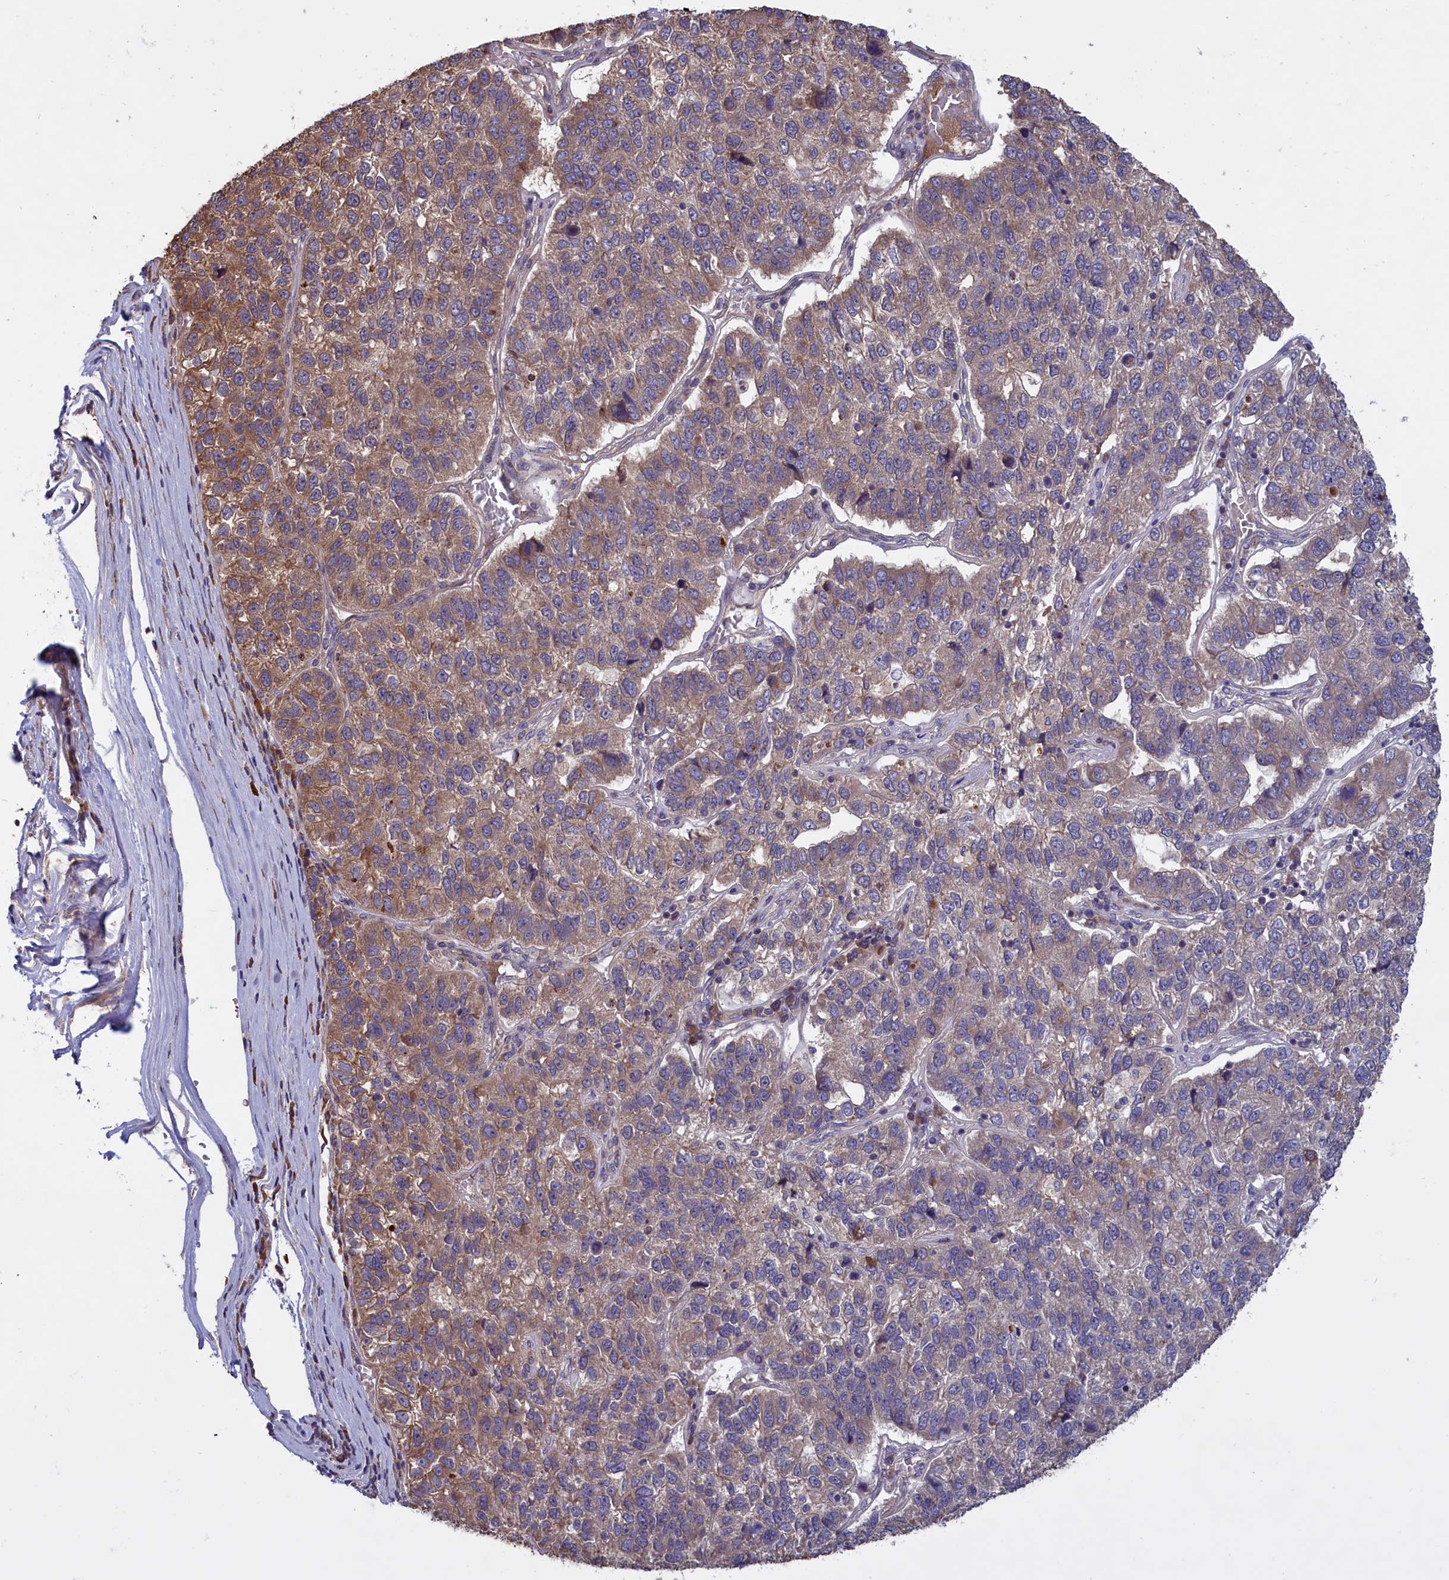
{"staining": {"intensity": "moderate", "quantity": "<25%", "location": "cytoplasmic/membranous"}, "tissue": "pancreatic cancer", "cell_type": "Tumor cells", "image_type": "cancer", "snomed": [{"axis": "morphology", "description": "Adenocarcinoma, NOS"}, {"axis": "topography", "description": "Pancreas"}], "caption": "Tumor cells show moderate cytoplasmic/membranous staining in about <25% of cells in pancreatic cancer (adenocarcinoma).", "gene": "DENND1B", "patient": {"sex": "female", "age": 61}}